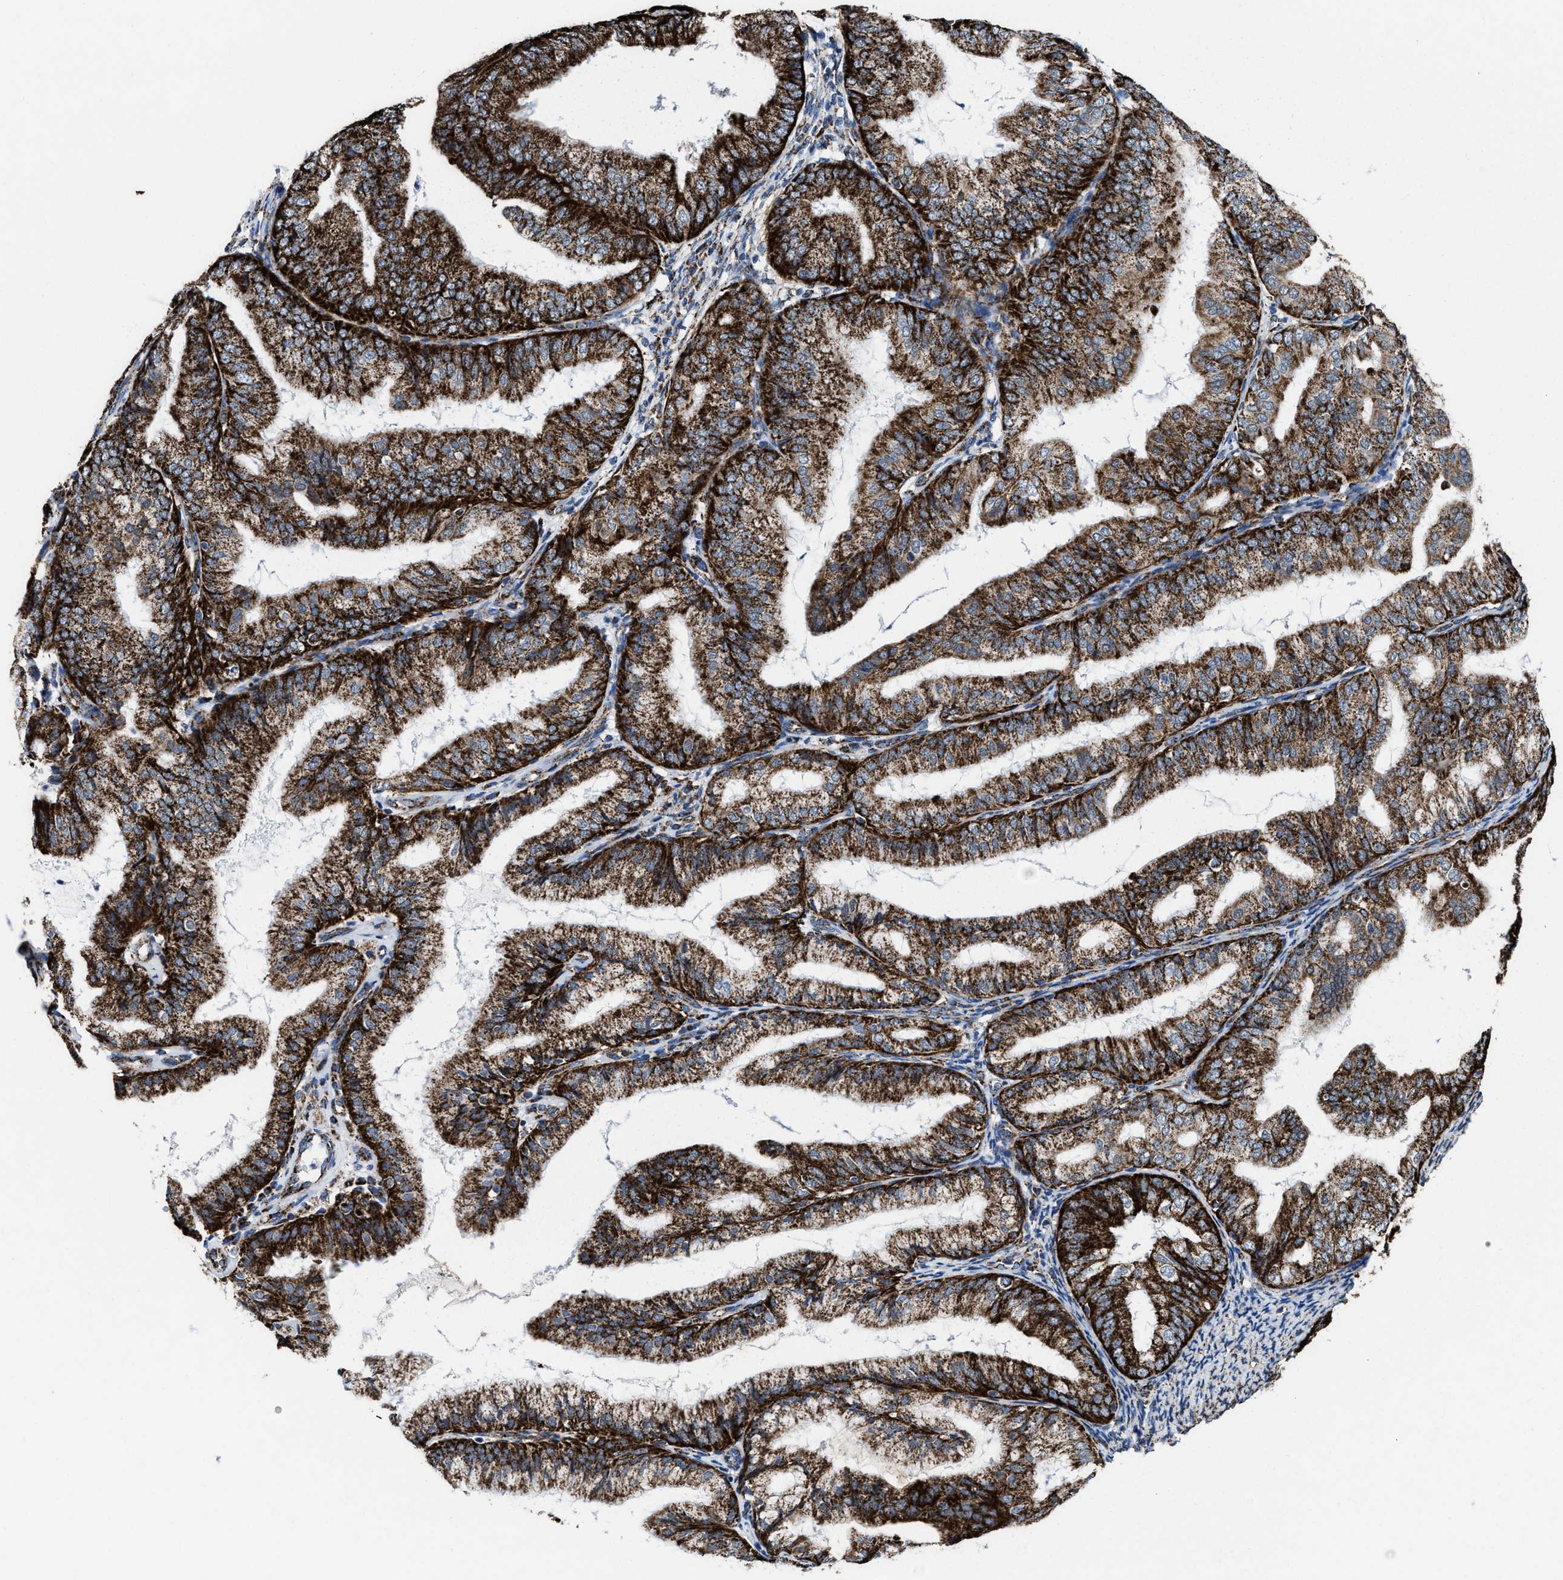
{"staining": {"intensity": "strong", "quantity": ">75%", "location": "cytoplasmic/membranous"}, "tissue": "endometrial cancer", "cell_type": "Tumor cells", "image_type": "cancer", "snomed": [{"axis": "morphology", "description": "Adenocarcinoma, NOS"}, {"axis": "topography", "description": "Endometrium"}], "caption": "Immunohistochemistry (DAB (3,3'-diaminobenzidine)) staining of endometrial cancer (adenocarcinoma) exhibits strong cytoplasmic/membranous protein staining in approximately >75% of tumor cells.", "gene": "ALDH1B1", "patient": {"sex": "female", "age": 63}}